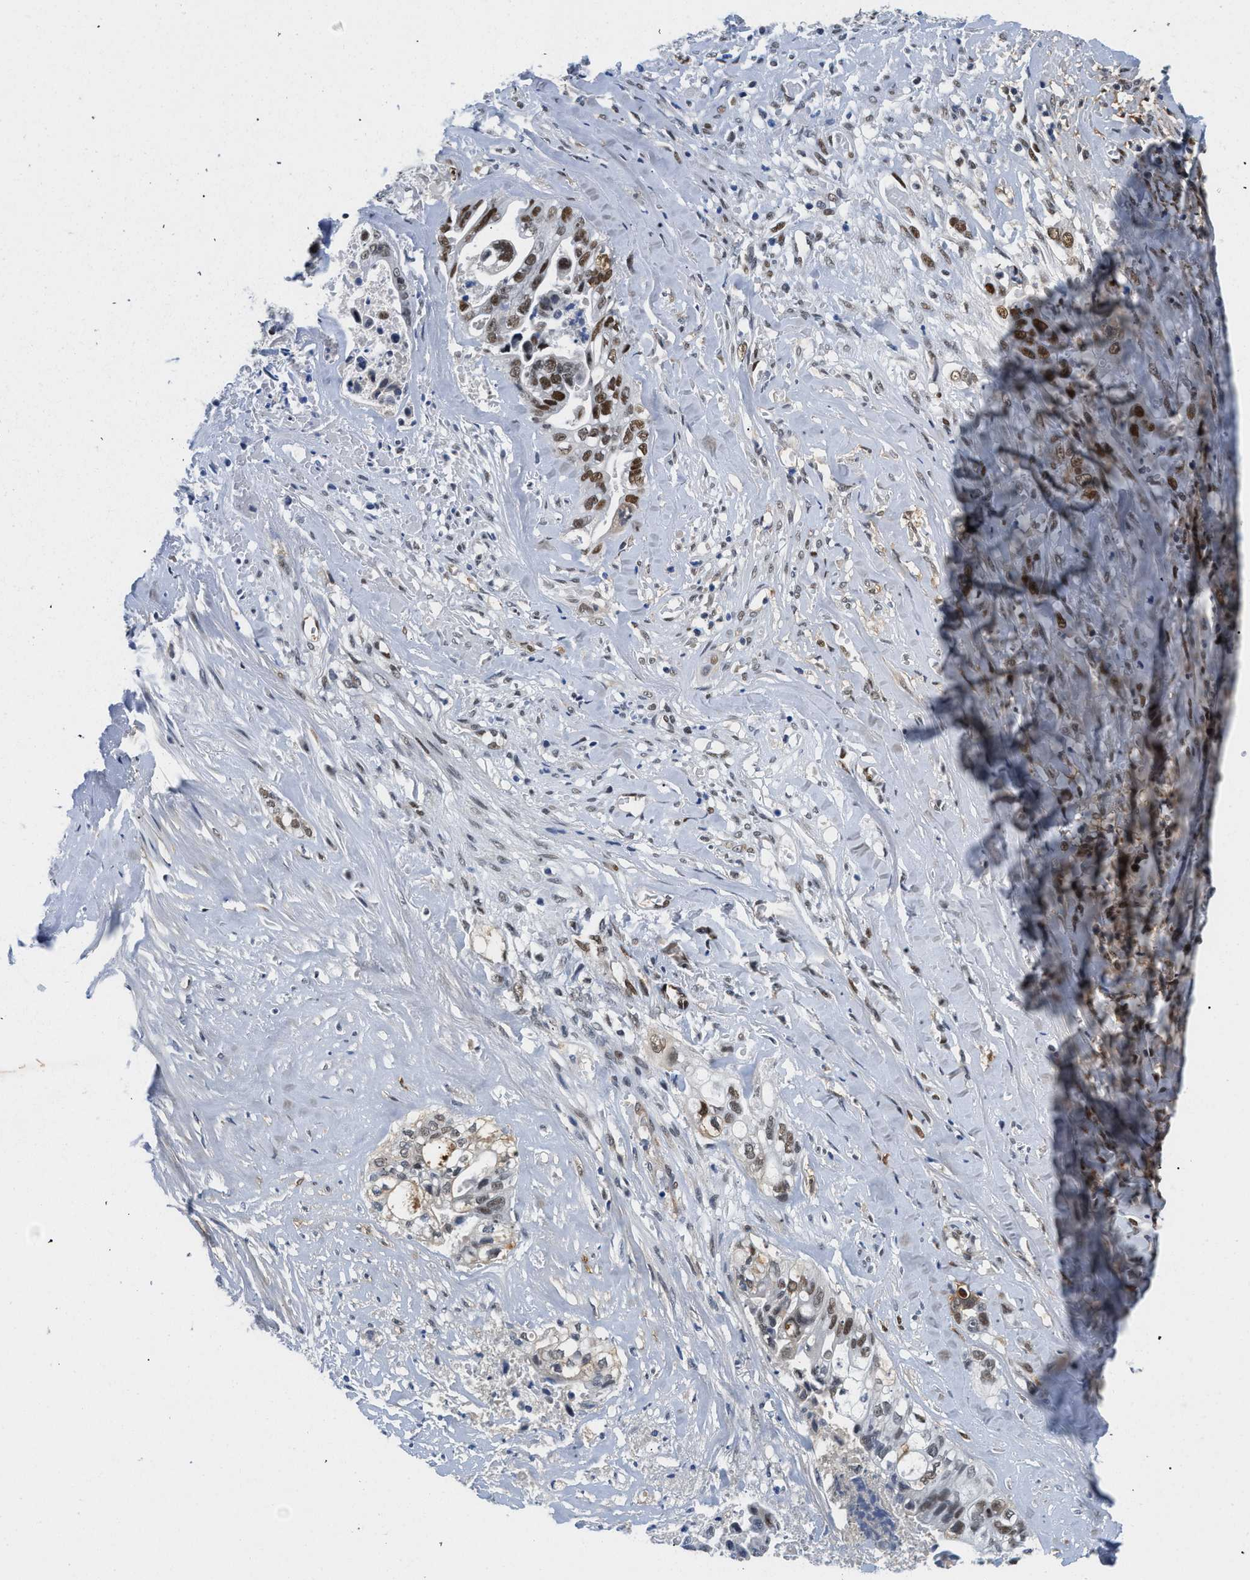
{"staining": {"intensity": "moderate", "quantity": "<25%", "location": "nuclear"}, "tissue": "liver cancer", "cell_type": "Tumor cells", "image_type": "cancer", "snomed": [{"axis": "morphology", "description": "Cholangiocarcinoma"}, {"axis": "topography", "description": "Liver"}], "caption": "This photomicrograph exhibits immunohistochemistry (IHC) staining of human liver cholangiocarcinoma, with low moderate nuclear staining in approximately <25% of tumor cells.", "gene": "SMARCAD1", "patient": {"sex": "female", "age": 70}}